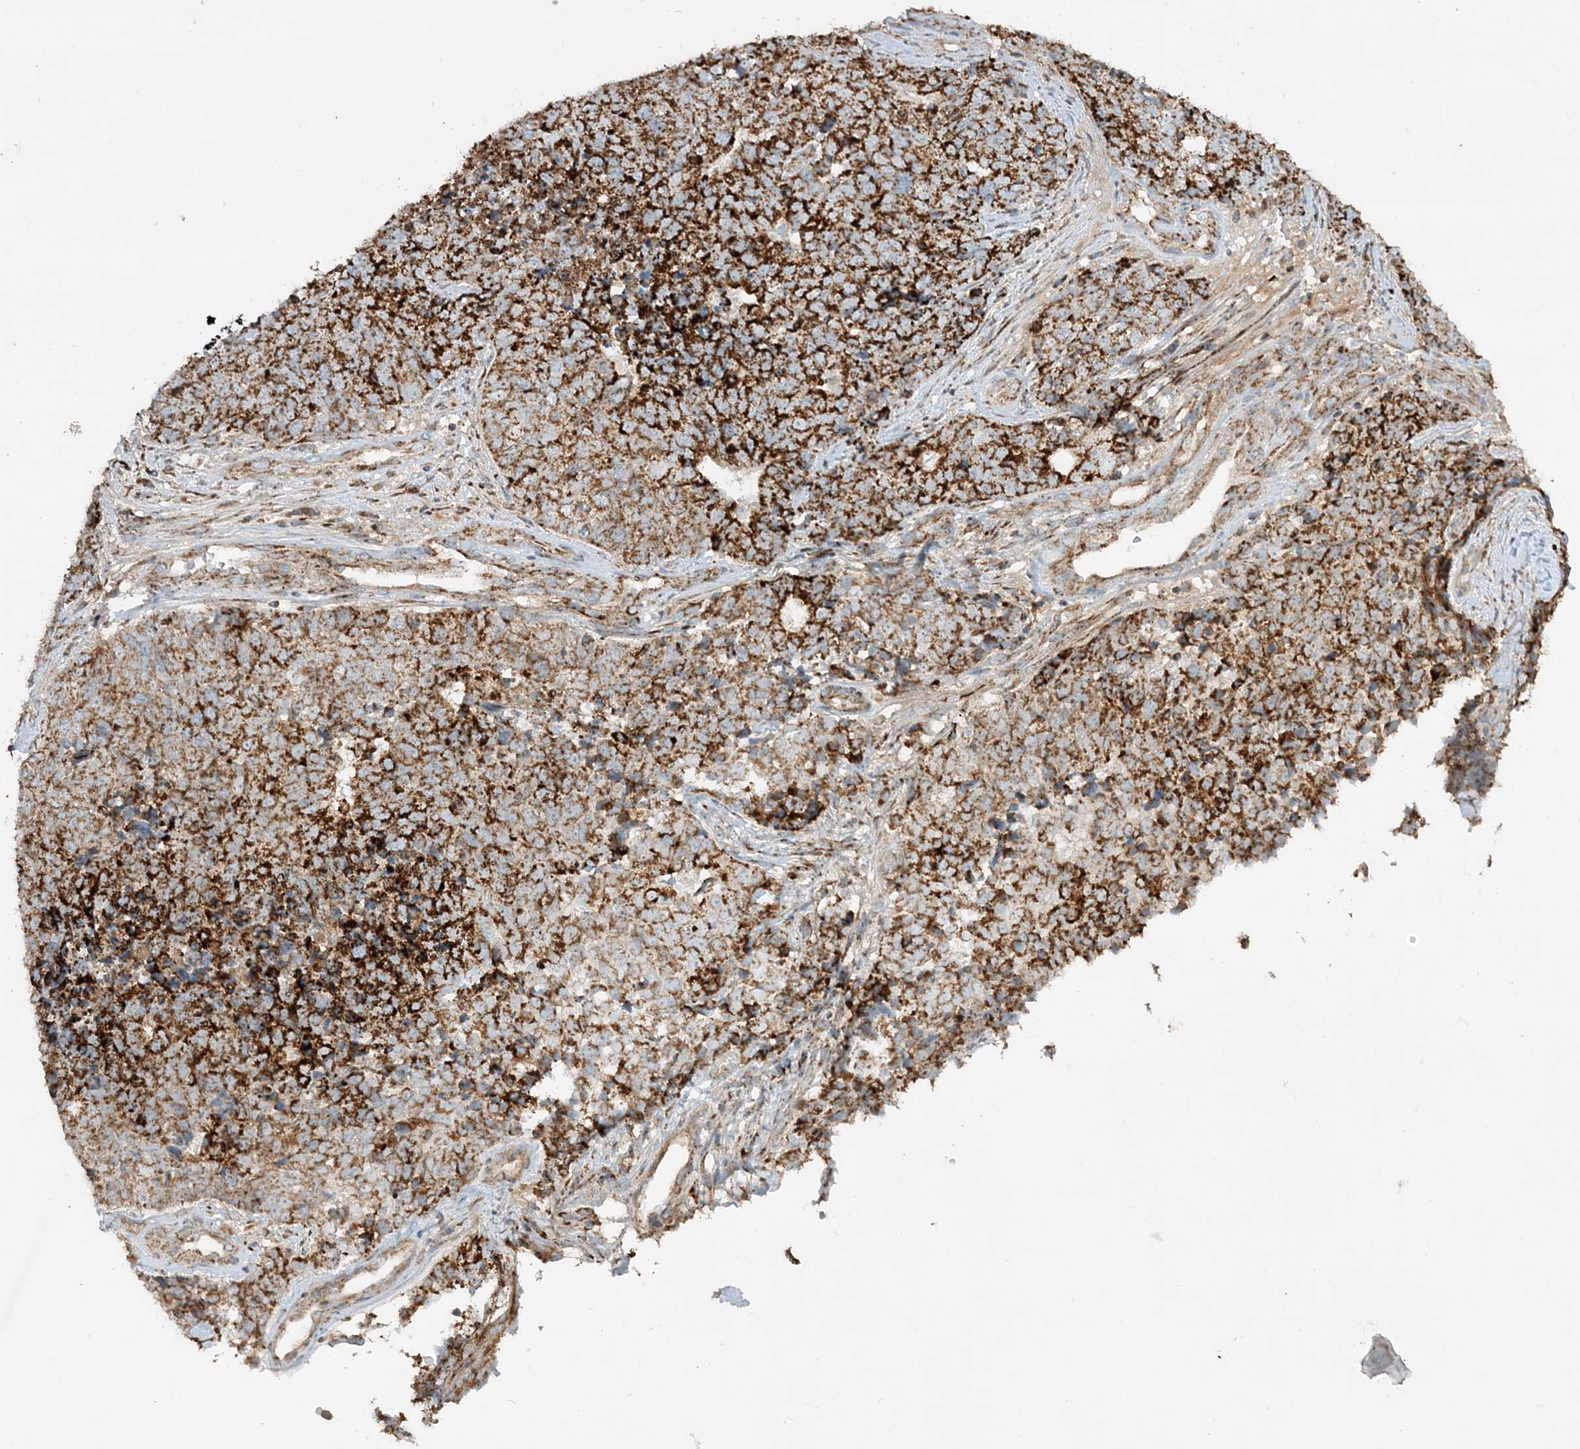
{"staining": {"intensity": "strong", "quantity": ">75%", "location": "cytoplasmic/membranous"}, "tissue": "cervical cancer", "cell_type": "Tumor cells", "image_type": "cancer", "snomed": [{"axis": "morphology", "description": "Squamous cell carcinoma, NOS"}, {"axis": "topography", "description": "Cervix"}], "caption": "IHC of human cervical cancer displays high levels of strong cytoplasmic/membranous positivity in approximately >75% of tumor cells.", "gene": "NDUFAF3", "patient": {"sex": "female", "age": 63}}